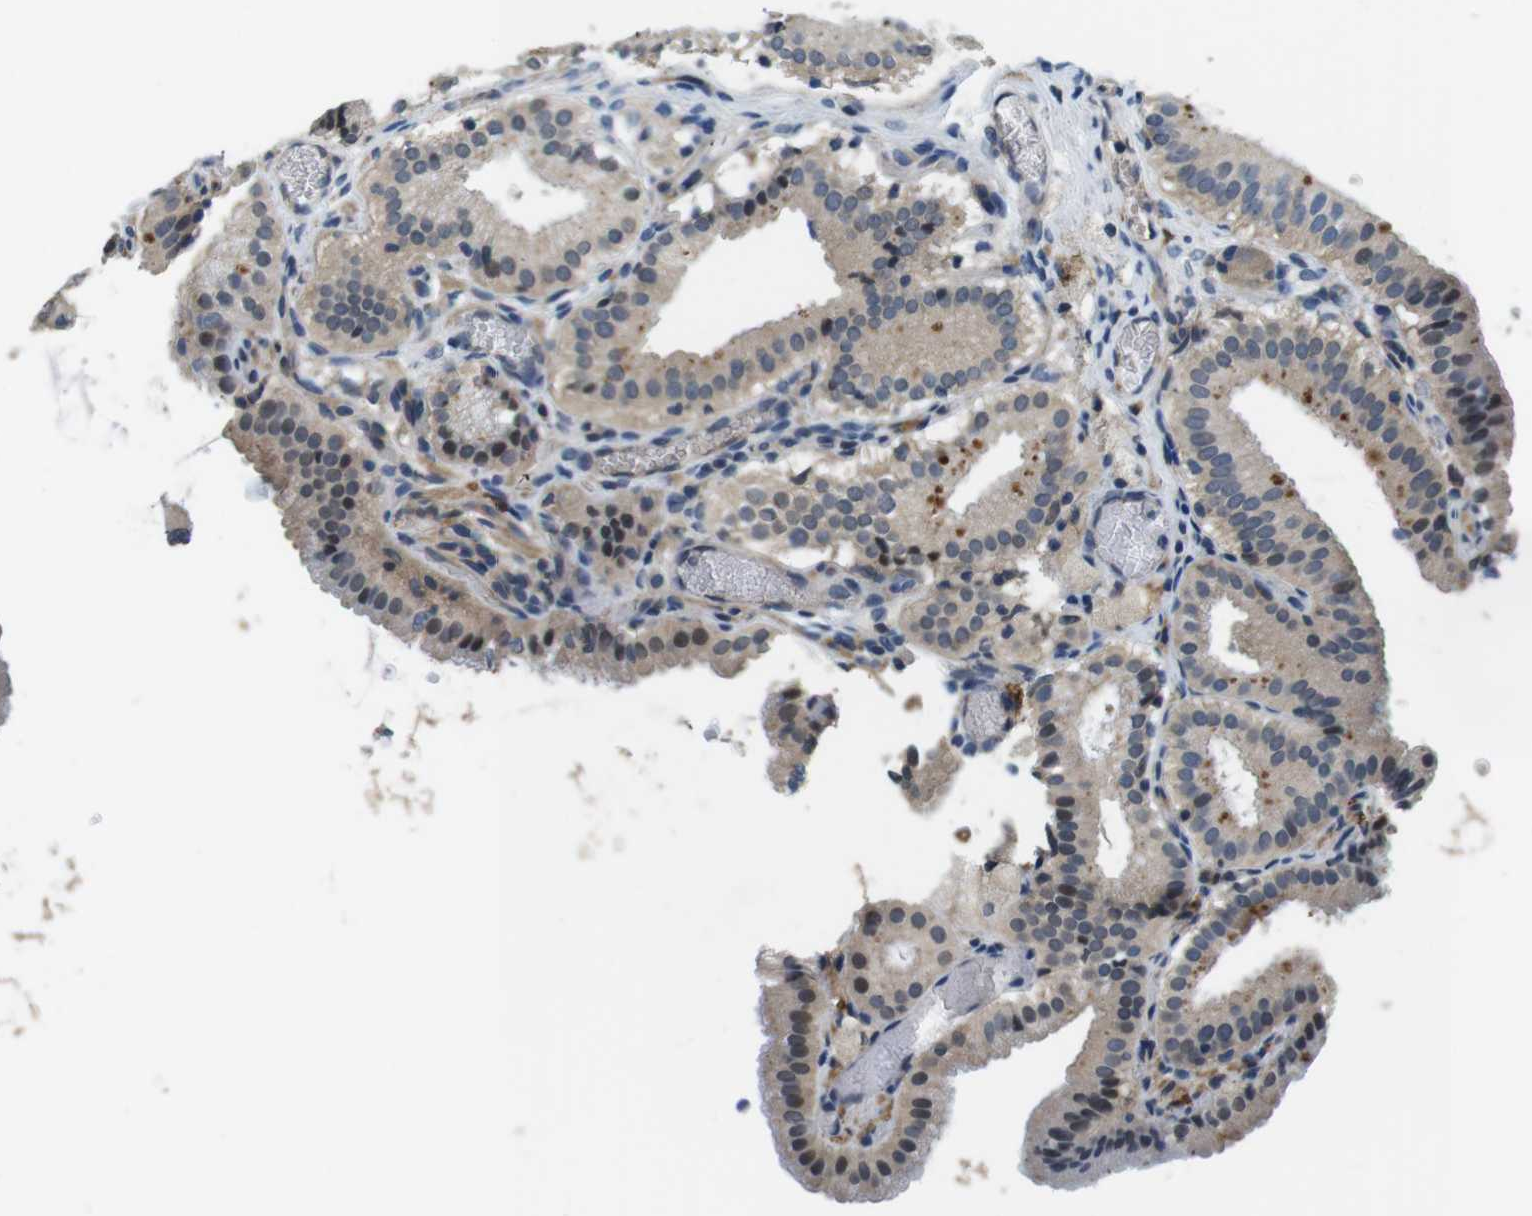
{"staining": {"intensity": "weak", "quantity": ">75%", "location": "cytoplasmic/membranous"}, "tissue": "gallbladder", "cell_type": "Glandular cells", "image_type": "normal", "snomed": [{"axis": "morphology", "description": "Normal tissue, NOS"}, {"axis": "topography", "description": "Gallbladder"}], "caption": "Immunohistochemistry image of benign gallbladder stained for a protein (brown), which shows low levels of weak cytoplasmic/membranous expression in approximately >75% of glandular cells.", "gene": "CD163L1", "patient": {"sex": "male", "age": 54}}